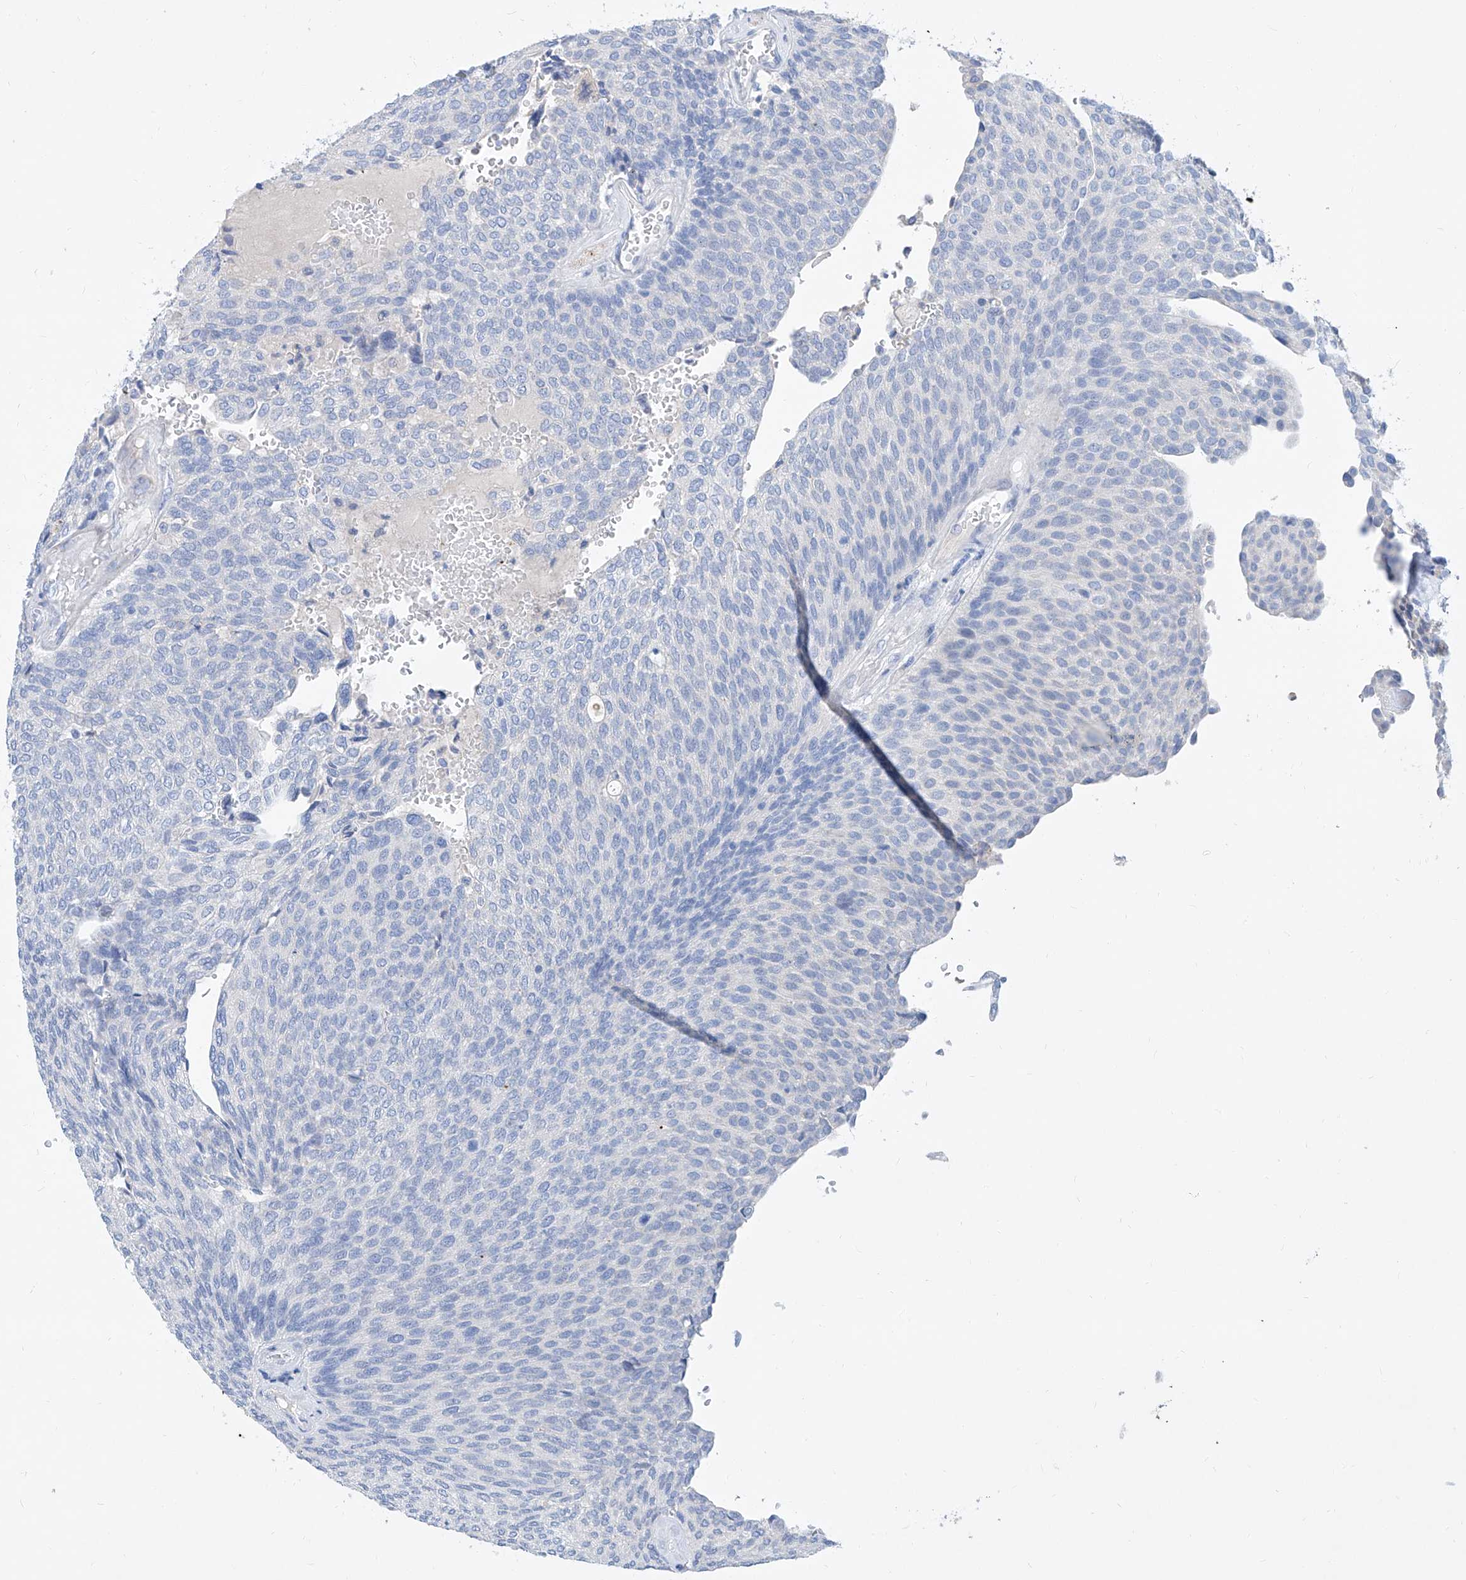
{"staining": {"intensity": "negative", "quantity": "none", "location": "none"}, "tissue": "urothelial cancer", "cell_type": "Tumor cells", "image_type": "cancer", "snomed": [{"axis": "morphology", "description": "Urothelial carcinoma, Low grade"}, {"axis": "topography", "description": "Urinary bladder"}], "caption": "Tumor cells are negative for protein expression in human low-grade urothelial carcinoma. (DAB immunohistochemistry (IHC) with hematoxylin counter stain).", "gene": "SLC25A29", "patient": {"sex": "female", "age": 79}}